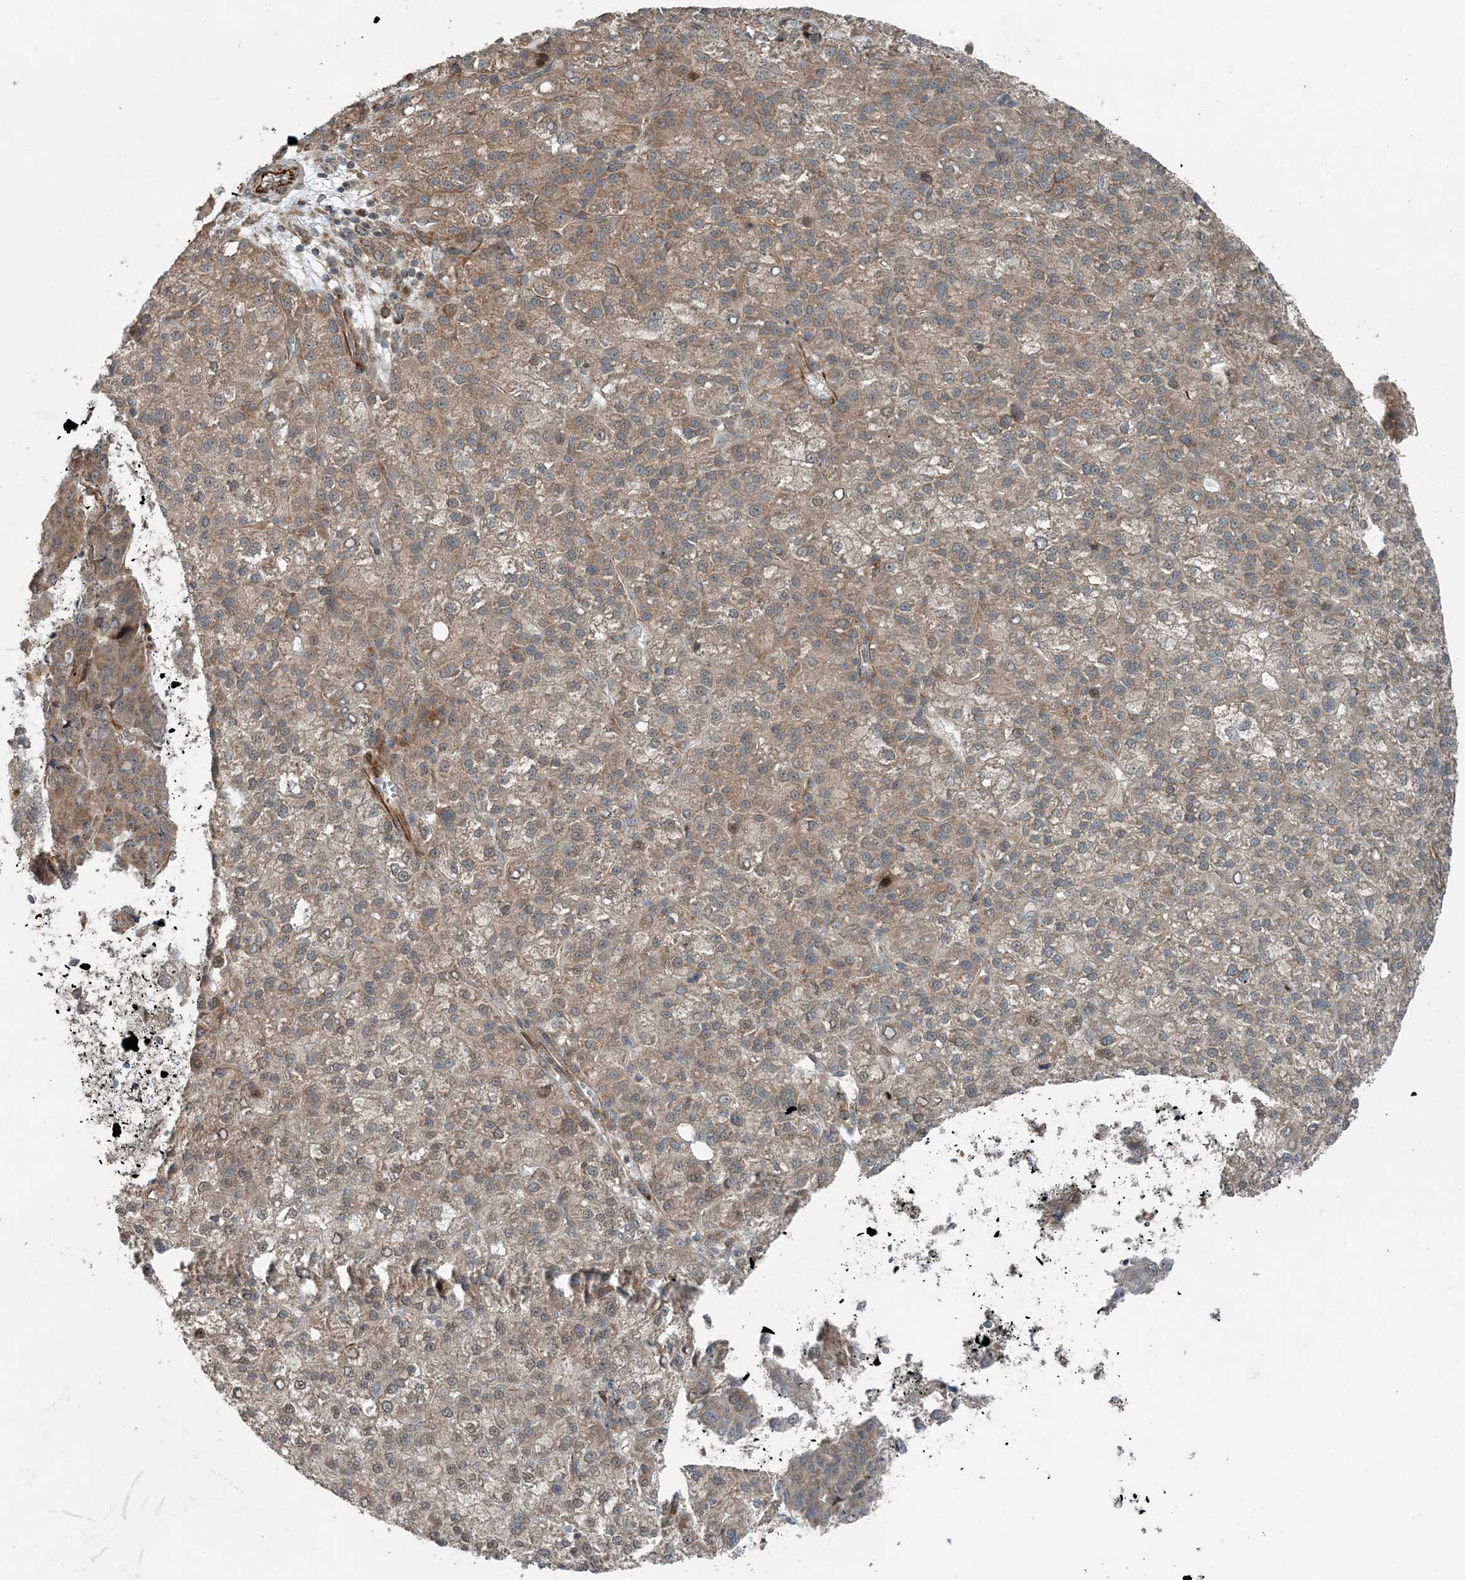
{"staining": {"intensity": "weak", "quantity": ">75%", "location": "cytoplasmic/membranous"}, "tissue": "liver cancer", "cell_type": "Tumor cells", "image_type": "cancer", "snomed": [{"axis": "morphology", "description": "Carcinoma, Hepatocellular, NOS"}, {"axis": "topography", "description": "Liver"}], "caption": "Immunohistochemistry photomicrograph of liver cancer (hepatocellular carcinoma) stained for a protein (brown), which reveals low levels of weak cytoplasmic/membranous expression in approximately >75% of tumor cells.", "gene": "EDEM2", "patient": {"sex": "female", "age": 58}}